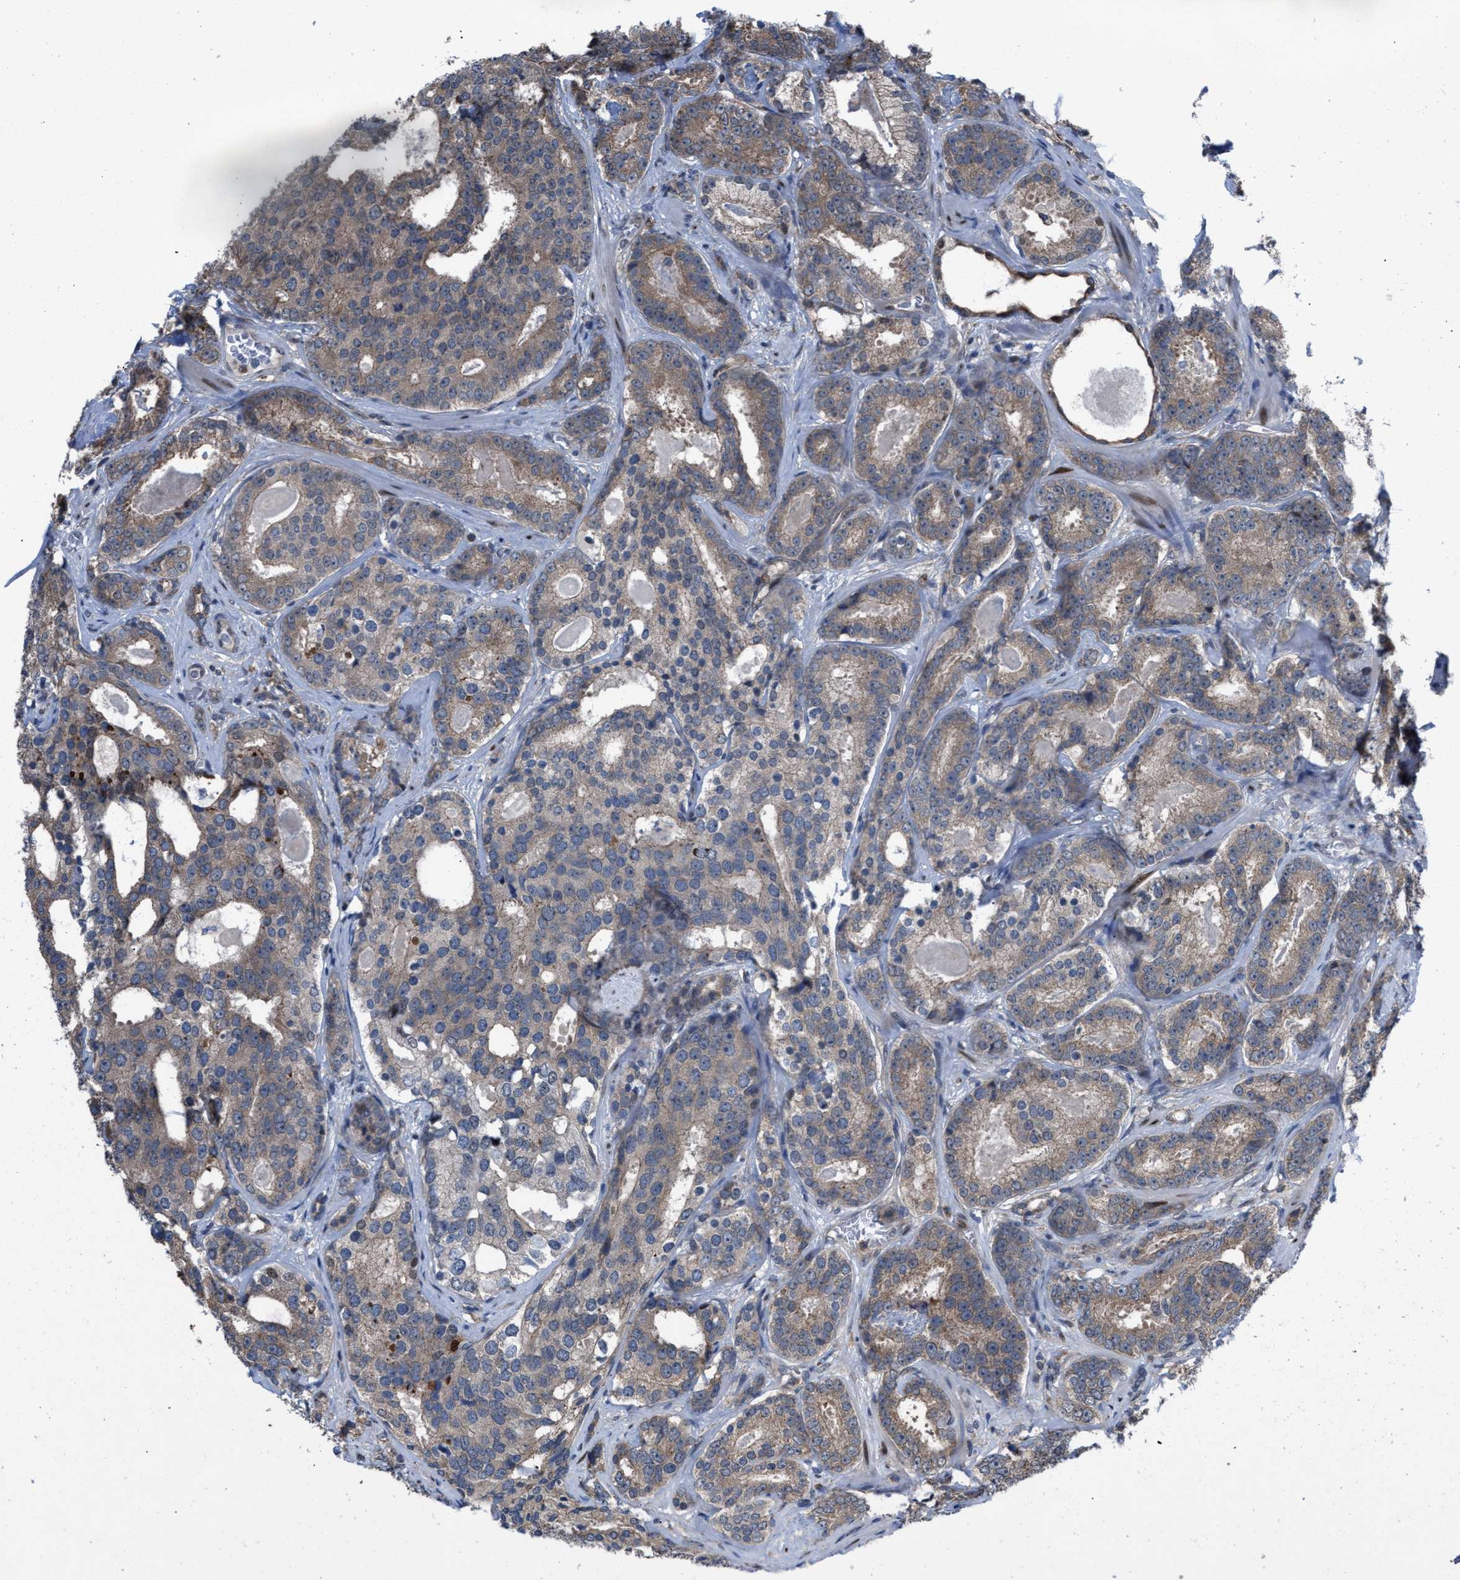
{"staining": {"intensity": "weak", "quantity": ">75%", "location": "cytoplasmic/membranous"}, "tissue": "prostate cancer", "cell_type": "Tumor cells", "image_type": "cancer", "snomed": [{"axis": "morphology", "description": "Adenocarcinoma, High grade"}, {"axis": "topography", "description": "Prostate"}], "caption": "Protein staining of prostate cancer (high-grade adenocarcinoma) tissue displays weak cytoplasmic/membranous staining in approximately >75% of tumor cells.", "gene": "TP53BP2", "patient": {"sex": "male", "age": 60}}